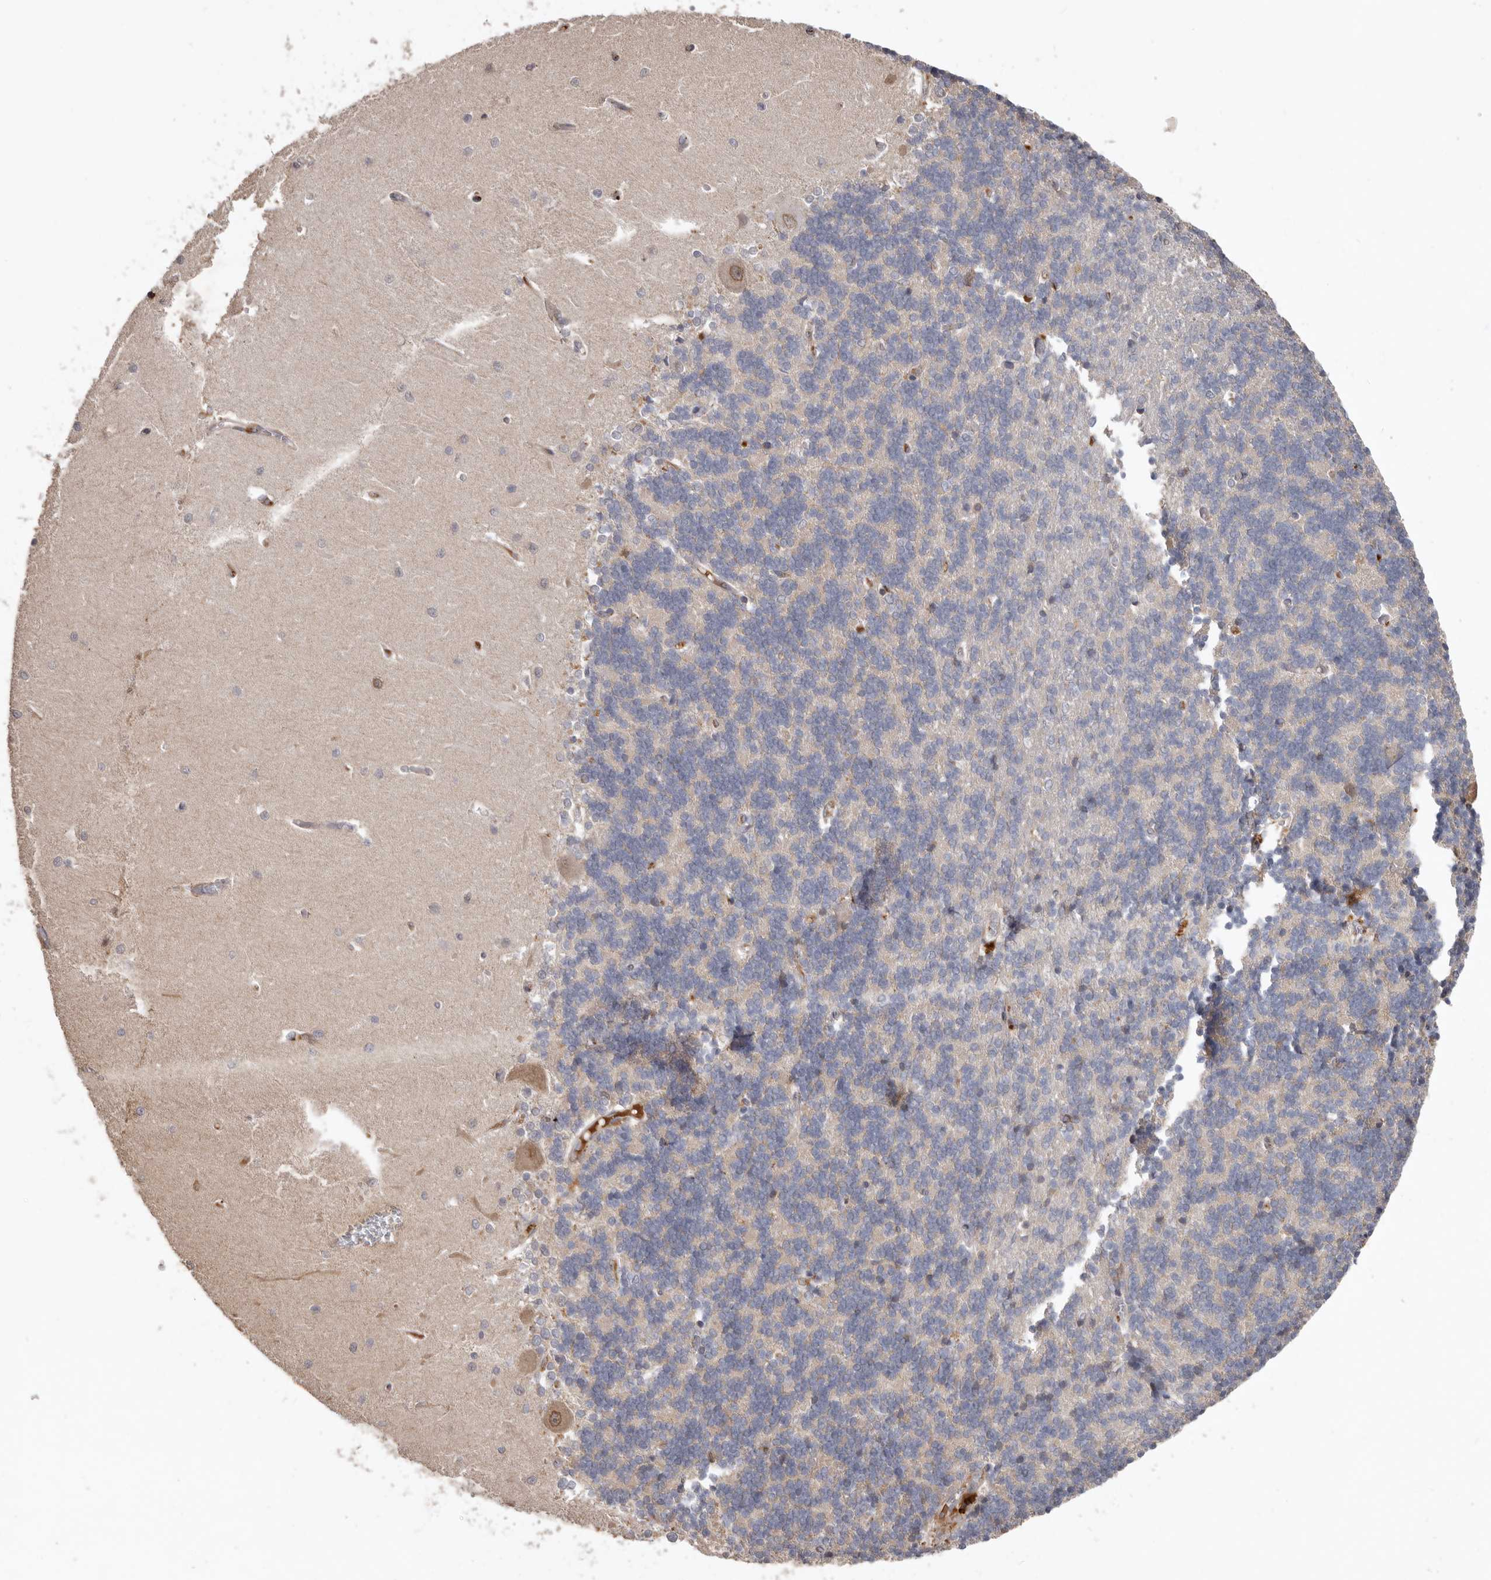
{"staining": {"intensity": "negative", "quantity": "none", "location": "none"}, "tissue": "cerebellum", "cell_type": "Cells in granular layer", "image_type": "normal", "snomed": [{"axis": "morphology", "description": "Normal tissue, NOS"}, {"axis": "topography", "description": "Cerebellum"}], "caption": "The photomicrograph displays no staining of cells in granular layer in unremarkable cerebellum.", "gene": "NMUR1", "patient": {"sex": "male", "age": 37}}